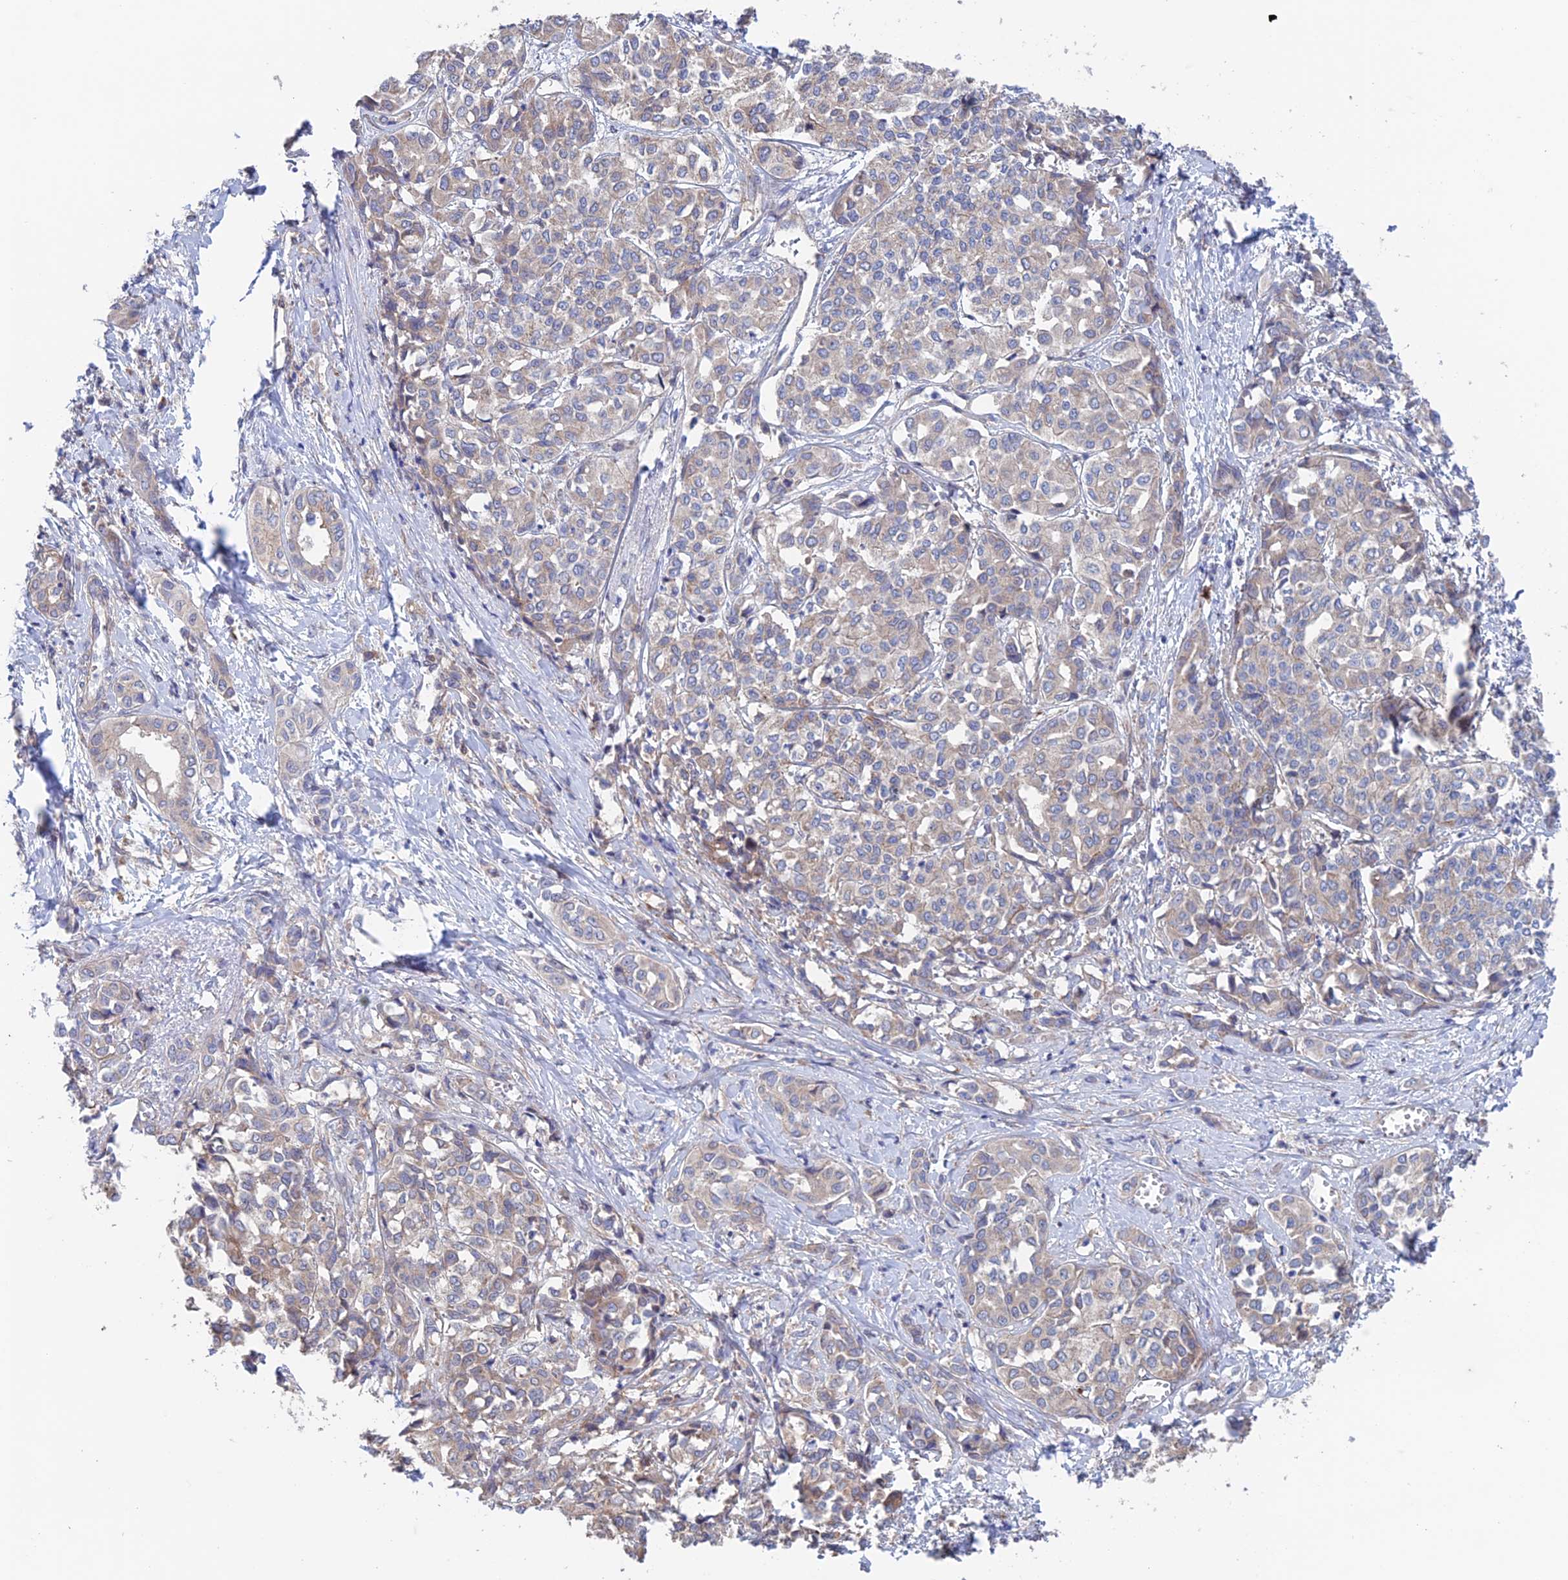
{"staining": {"intensity": "weak", "quantity": "<25%", "location": "cytoplasmic/membranous"}, "tissue": "liver cancer", "cell_type": "Tumor cells", "image_type": "cancer", "snomed": [{"axis": "morphology", "description": "Cholangiocarcinoma"}, {"axis": "topography", "description": "Liver"}], "caption": "High power microscopy image of an immunohistochemistry (IHC) photomicrograph of liver cholangiocarcinoma, revealing no significant expression in tumor cells.", "gene": "NUDT16L1", "patient": {"sex": "female", "age": 77}}